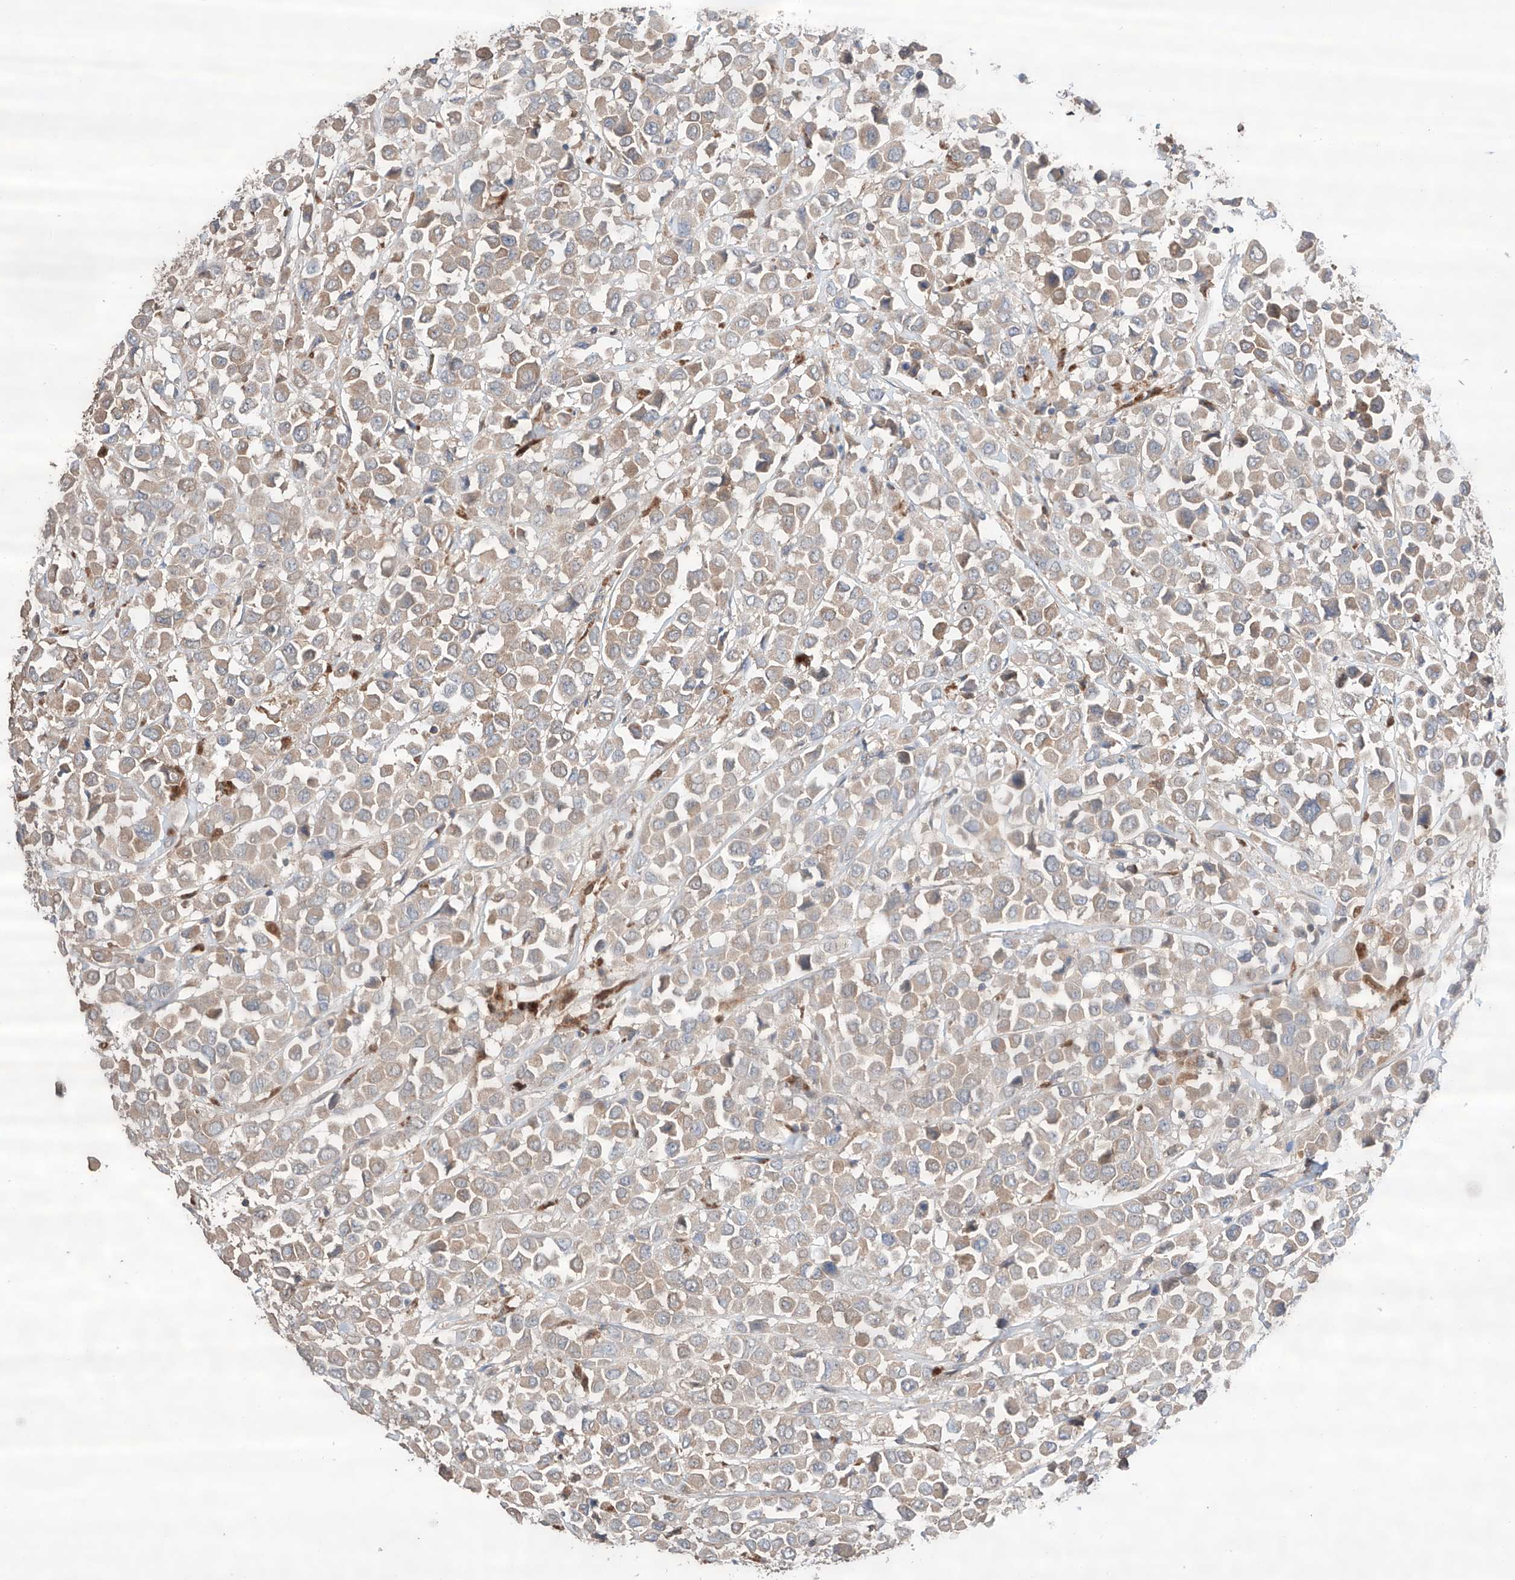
{"staining": {"intensity": "weak", "quantity": "<25%", "location": "cytoplasmic/membranous"}, "tissue": "breast cancer", "cell_type": "Tumor cells", "image_type": "cancer", "snomed": [{"axis": "morphology", "description": "Duct carcinoma"}, {"axis": "topography", "description": "Breast"}], "caption": "IHC image of neoplastic tissue: human breast cancer stained with DAB shows no significant protein positivity in tumor cells.", "gene": "ZFHX2", "patient": {"sex": "female", "age": 61}}